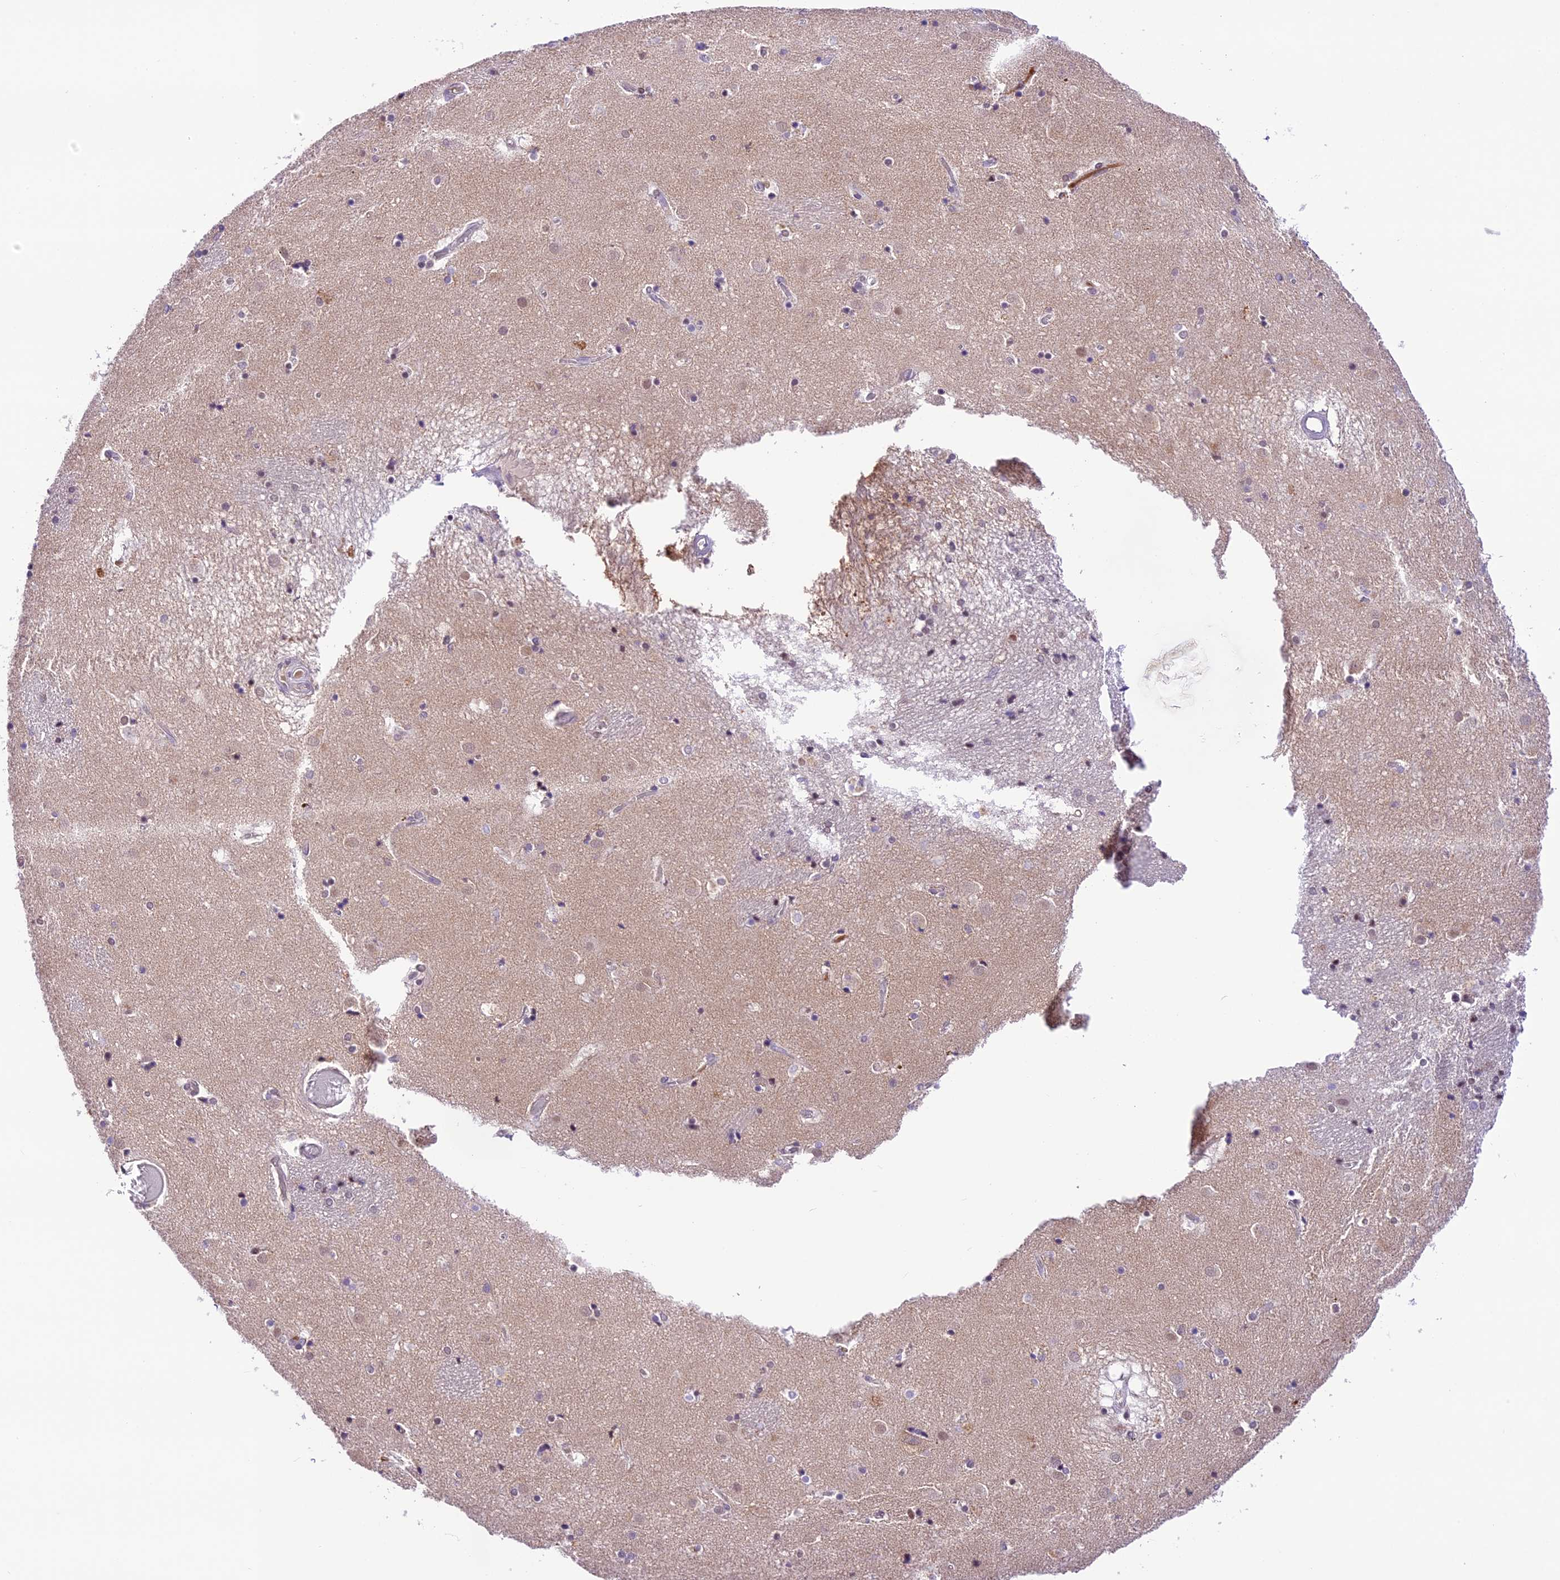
{"staining": {"intensity": "negative", "quantity": "none", "location": "none"}, "tissue": "caudate", "cell_type": "Glial cells", "image_type": "normal", "snomed": [{"axis": "morphology", "description": "Normal tissue, NOS"}, {"axis": "topography", "description": "Lateral ventricle wall"}], "caption": "DAB (3,3'-diaminobenzidine) immunohistochemical staining of benign caudate displays no significant staining in glial cells. Nuclei are stained in blue.", "gene": "SHKBP1", "patient": {"sex": "male", "age": 70}}